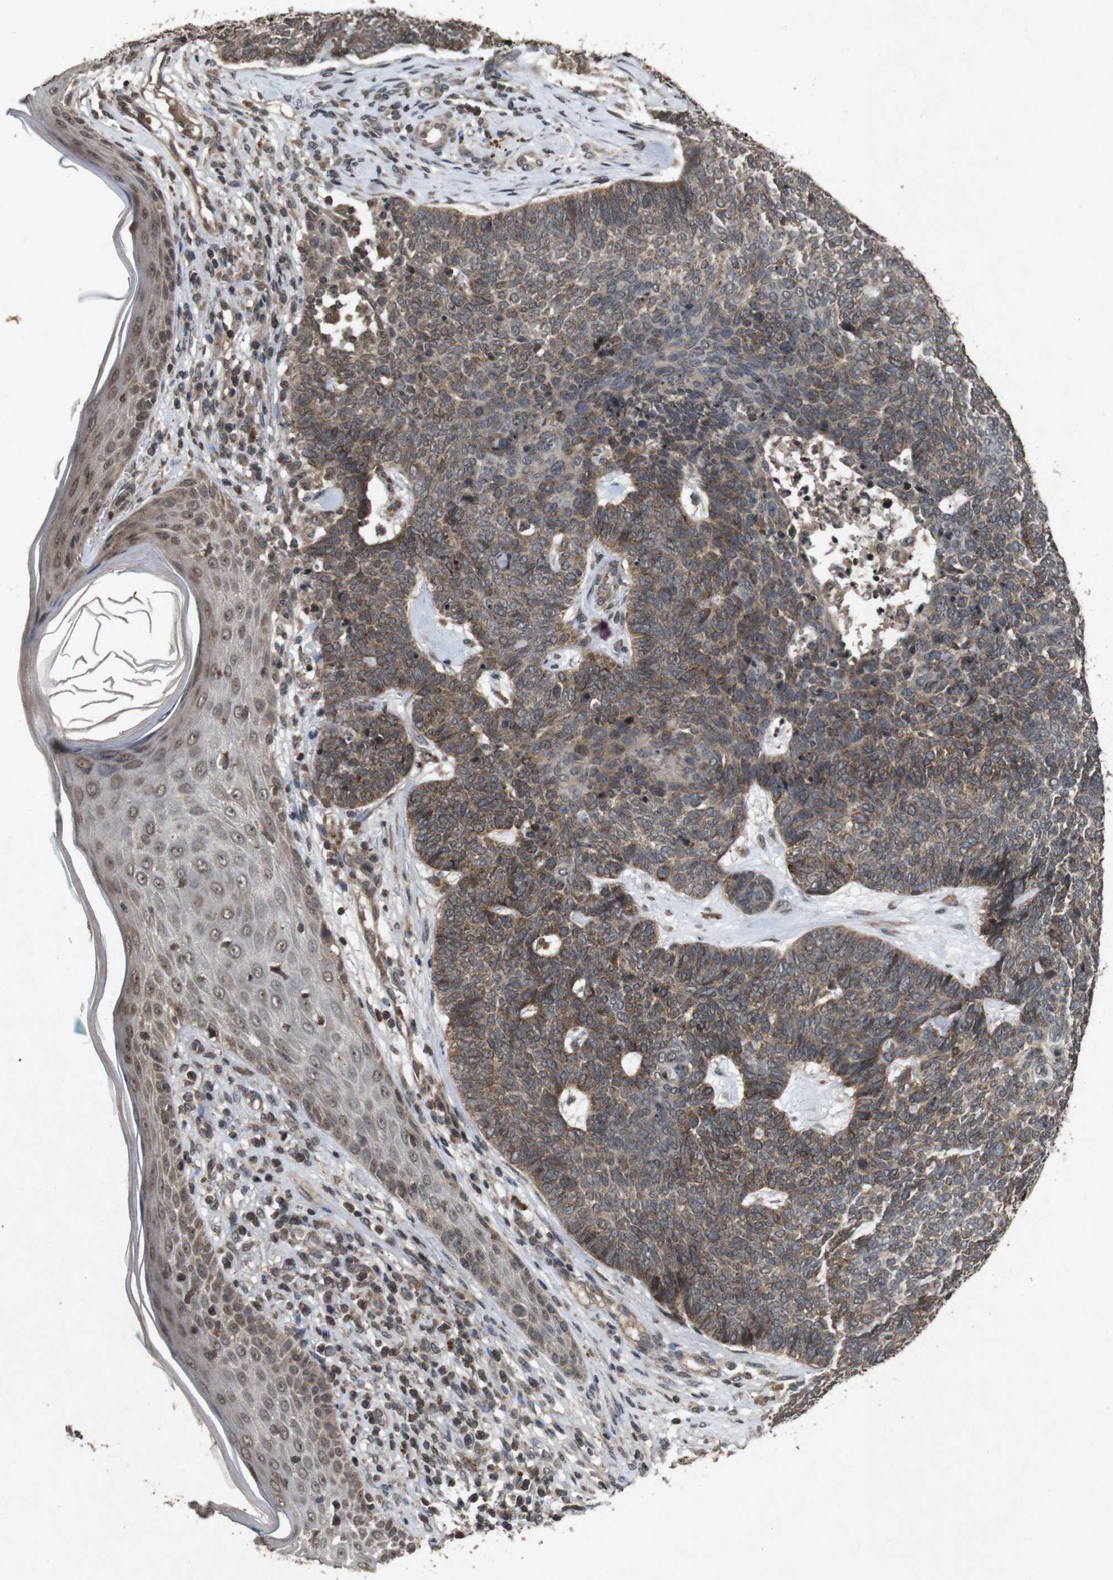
{"staining": {"intensity": "moderate", "quantity": "25%-75%", "location": "cytoplasmic/membranous"}, "tissue": "skin cancer", "cell_type": "Tumor cells", "image_type": "cancer", "snomed": [{"axis": "morphology", "description": "Basal cell carcinoma"}, {"axis": "topography", "description": "Skin"}], "caption": "Human skin basal cell carcinoma stained with a brown dye shows moderate cytoplasmic/membranous positive positivity in approximately 25%-75% of tumor cells.", "gene": "SORL1", "patient": {"sex": "female", "age": 84}}